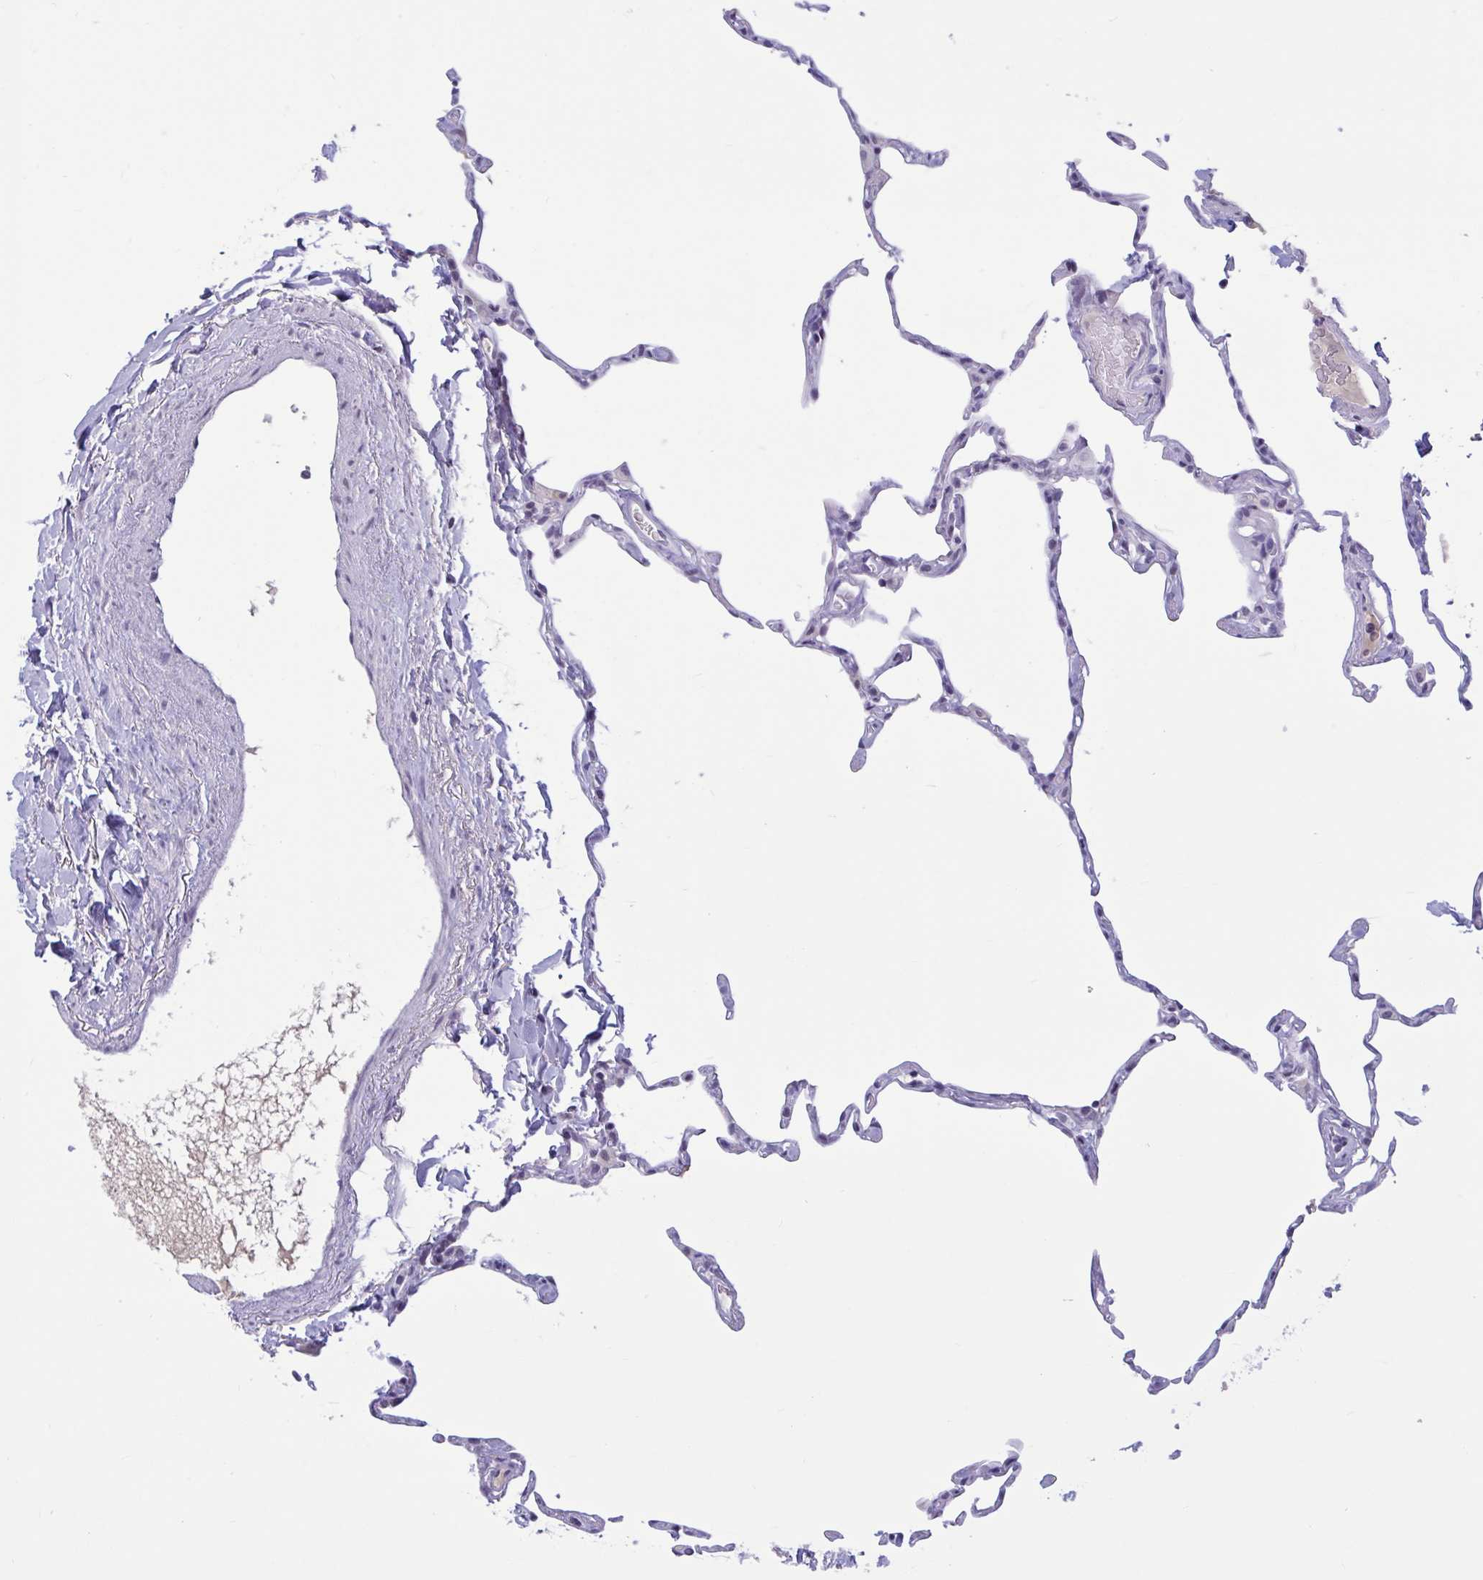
{"staining": {"intensity": "negative", "quantity": "none", "location": "none"}, "tissue": "lung", "cell_type": "Alveolar cells", "image_type": "normal", "snomed": [{"axis": "morphology", "description": "Normal tissue, NOS"}, {"axis": "topography", "description": "Lung"}], "caption": "This is a image of immunohistochemistry staining of benign lung, which shows no staining in alveolar cells.", "gene": "CNGB3", "patient": {"sex": "male", "age": 65}}